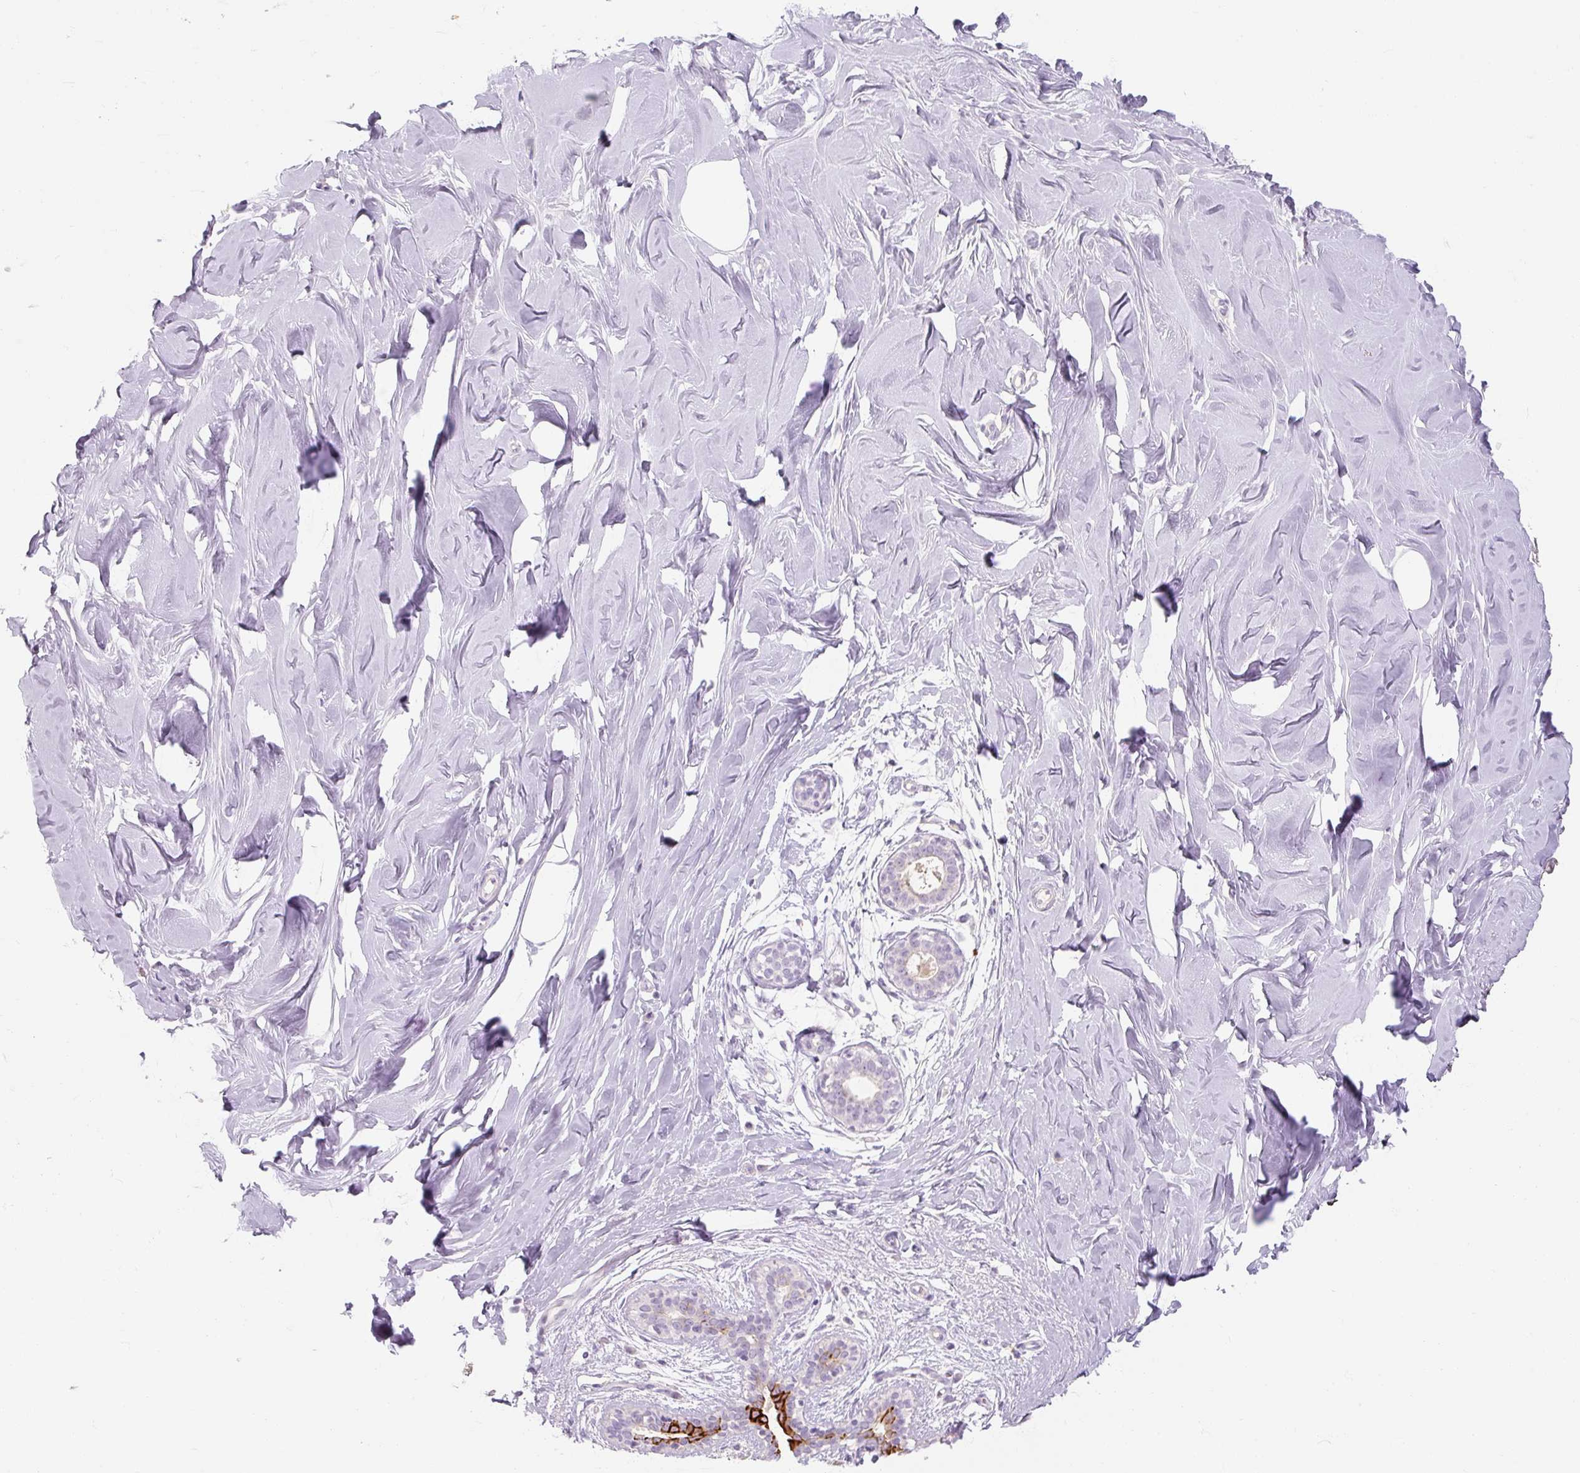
{"staining": {"intensity": "negative", "quantity": "none", "location": "none"}, "tissue": "breast", "cell_type": "Adipocytes", "image_type": "normal", "snomed": [{"axis": "morphology", "description": "Normal tissue, NOS"}, {"axis": "topography", "description": "Breast"}], "caption": "DAB (3,3'-diaminobenzidine) immunohistochemical staining of benign breast demonstrates no significant staining in adipocytes.", "gene": "NFE2L3", "patient": {"sex": "female", "age": 27}}